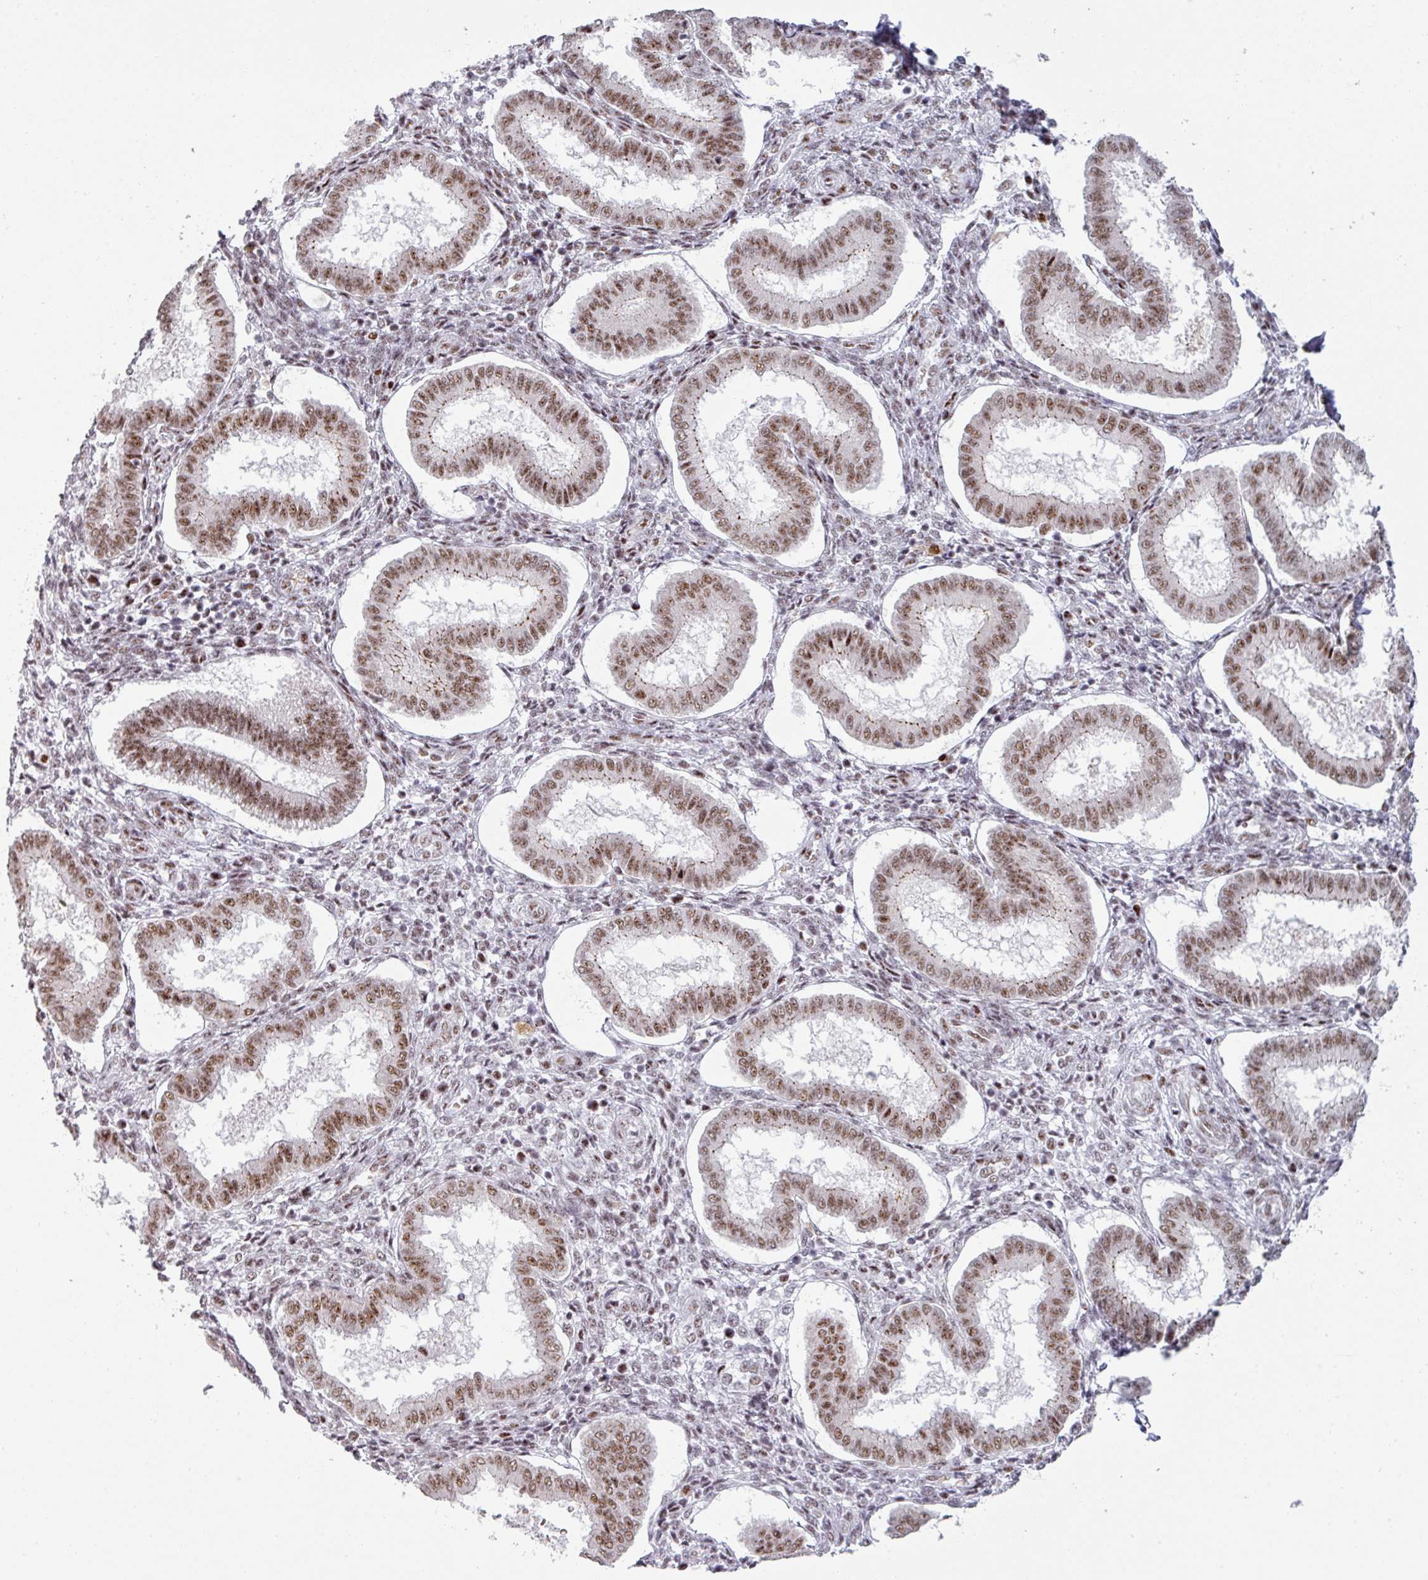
{"staining": {"intensity": "moderate", "quantity": "25%-75%", "location": "nuclear"}, "tissue": "endometrium", "cell_type": "Cells in endometrial stroma", "image_type": "normal", "snomed": [{"axis": "morphology", "description": "Normal tissue, NOS"}, {"axis": "topography", "description": "Endometrium"}], "caption": "The image demonstrates staining of normal endometrium, revealing moderate nuclear protein staining (brown color) within cells in endometrial stroma.", "gene": "NCOR1", "patient": {"sex": "female", "age": 24}}